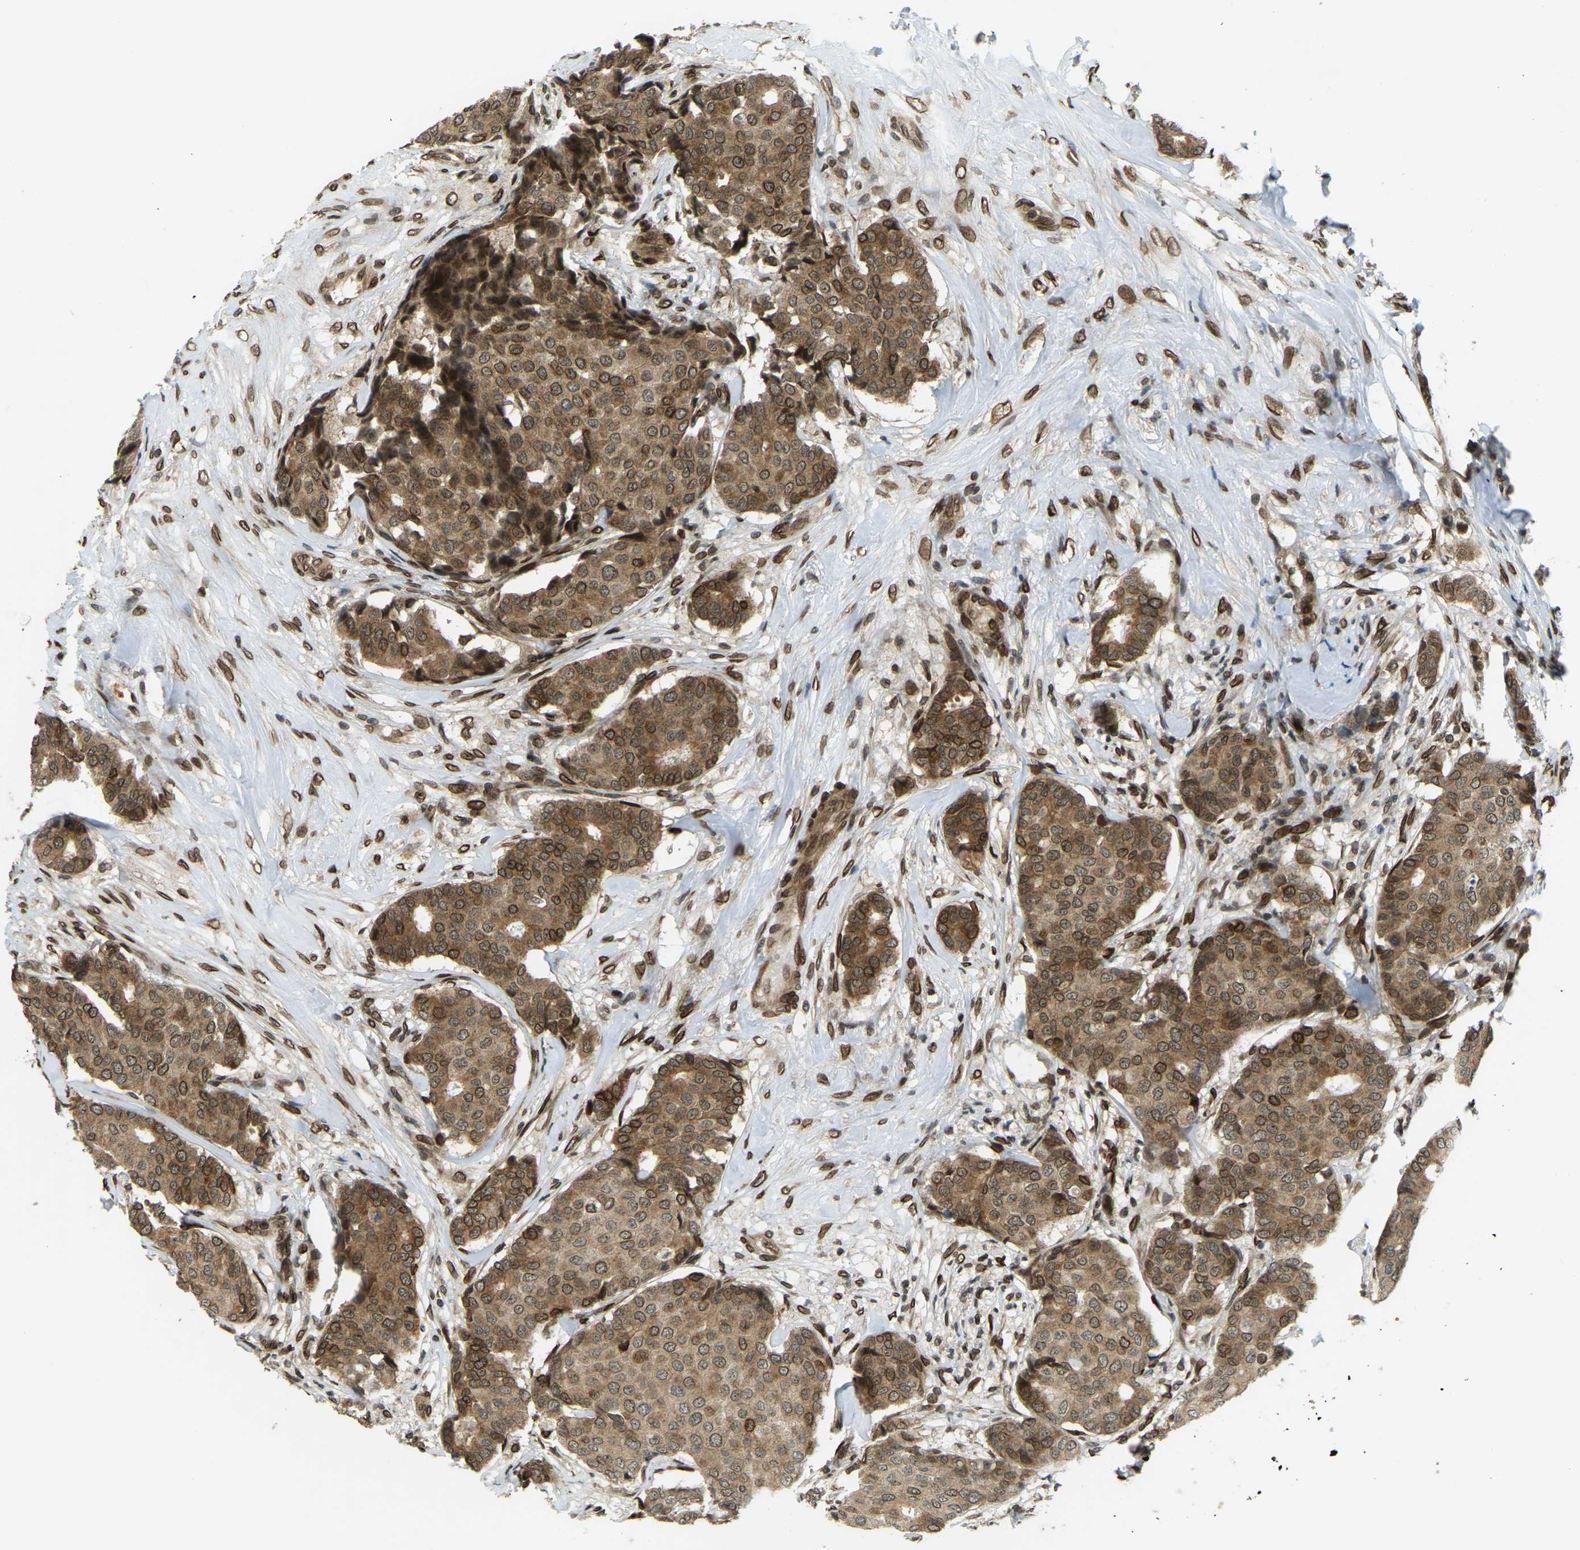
{"staining": {"intensity": "moderate", "quantity": ">75%", "location": "cytoplasmic/membranous,nuclear"}, "tissue": "breast cancer", "cell_type": "Tumor cells", "image_type": "cancer", "snomed": [{"axis": "morphology", "description": "Duct carcinoma"}, {"axis": "topography", "description": "Breast"}], "caption": "Tumor cells demonstrate medium levels of moderate cytoplasmic/membranous and nuclear expression in approximately >75% of cells in human intraductal carcinoma (breast).", "gene": "SYNE1", "patient": {"sex": "female", "age": 75}}